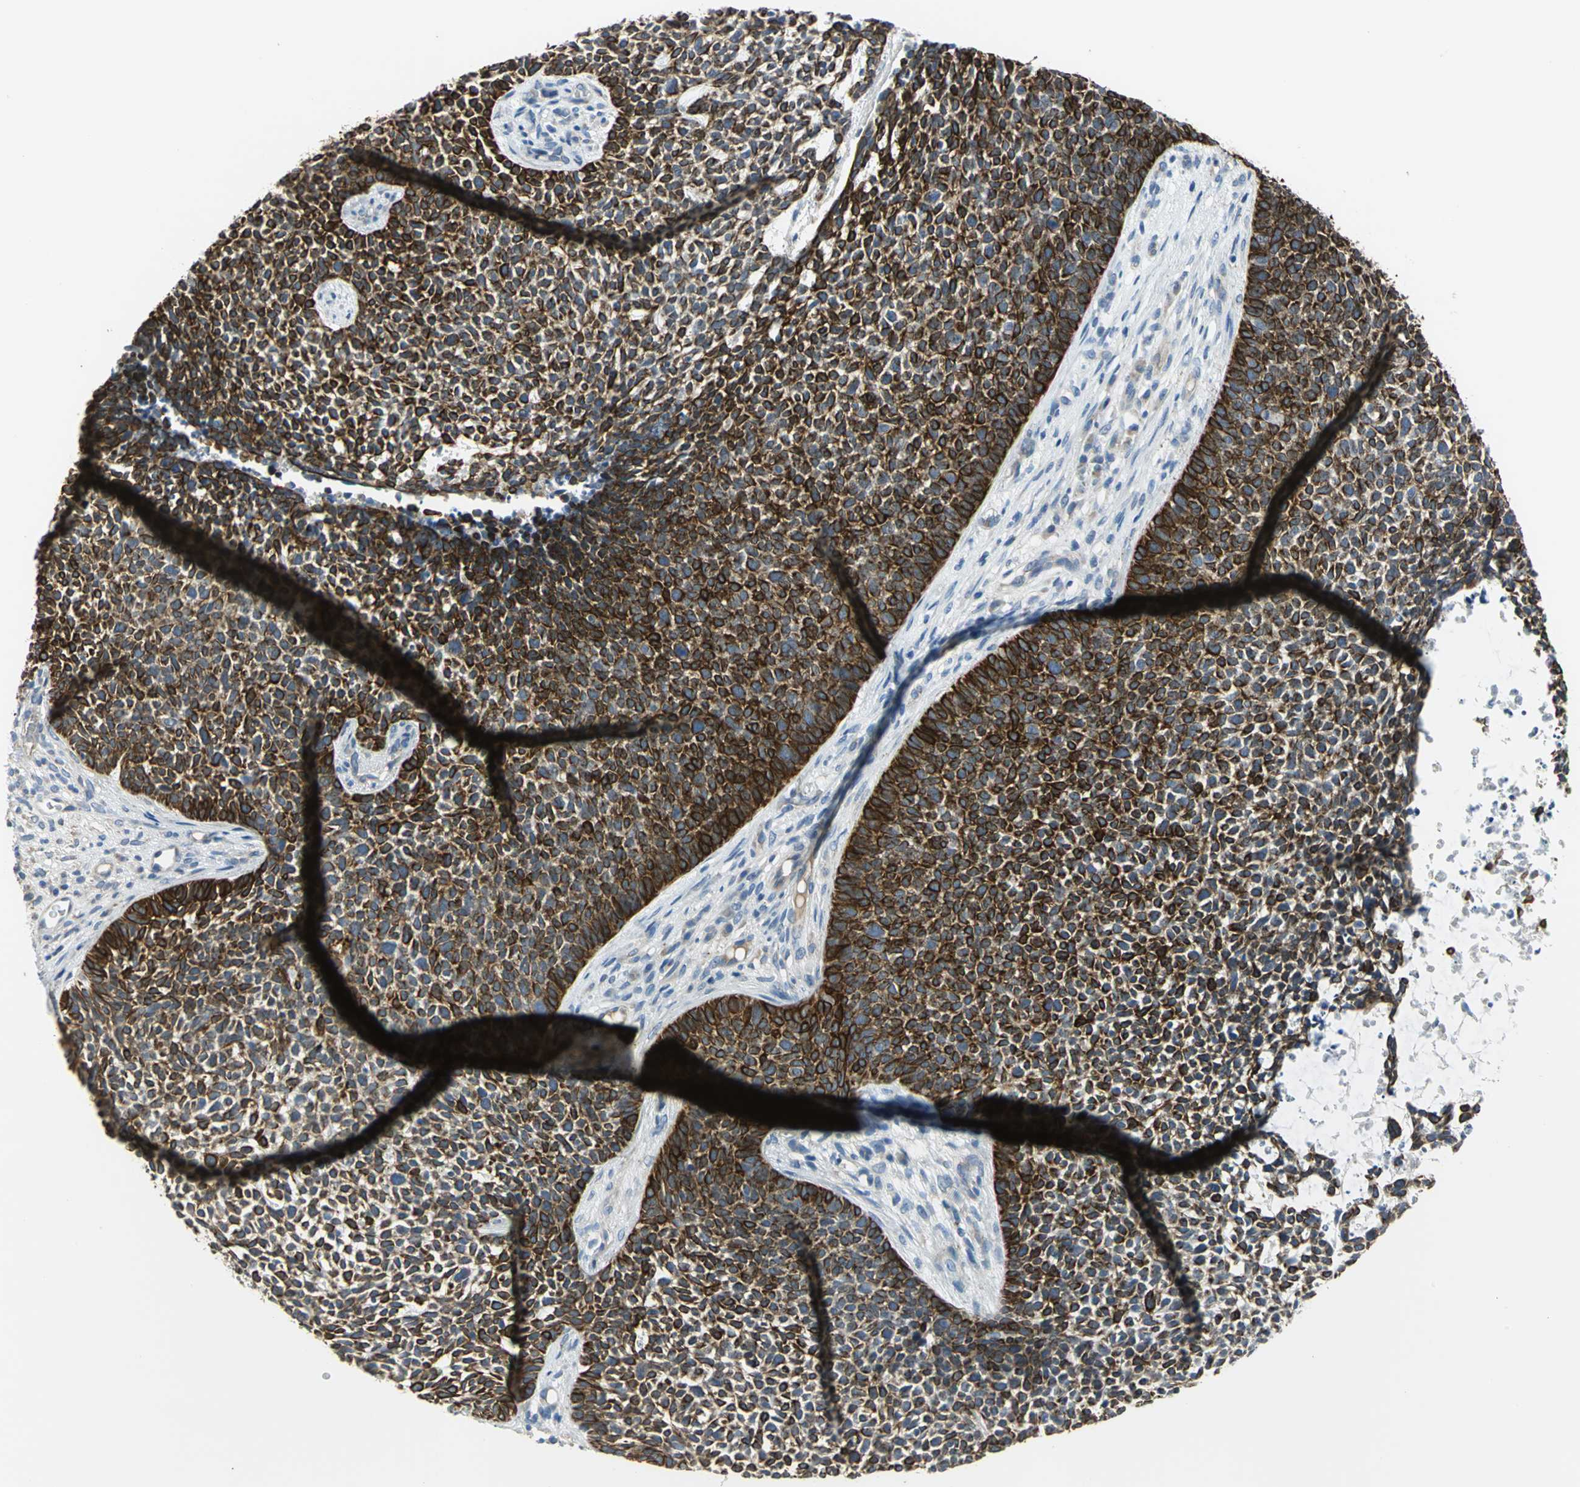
{"staining": {"intensity": "strong", "quantity": ">75%", "location": "cytoplasmic/membranous"}, "tissue": "skin cancer", "cell_type": "Tumor cells", "image_type": "cancer", "snomed": [{"axis": "morphology", "description": "Basal cell carcinoma"}, {"axis": "topography", "description": "Skin"}], "caption": "Immunohistochemistry (IHC) histopathology image of neoplastic tissue: human skin basal cell carcinoma stained using IHC demonstrates high levels of strong protein expression localized specifically in the cytoplasmic/membranous of tumor cells, appearing as a cytoplasmic/membranous brown color.", "gene": "HTR1F", "patient": {"sex": "female", "age": 84}}